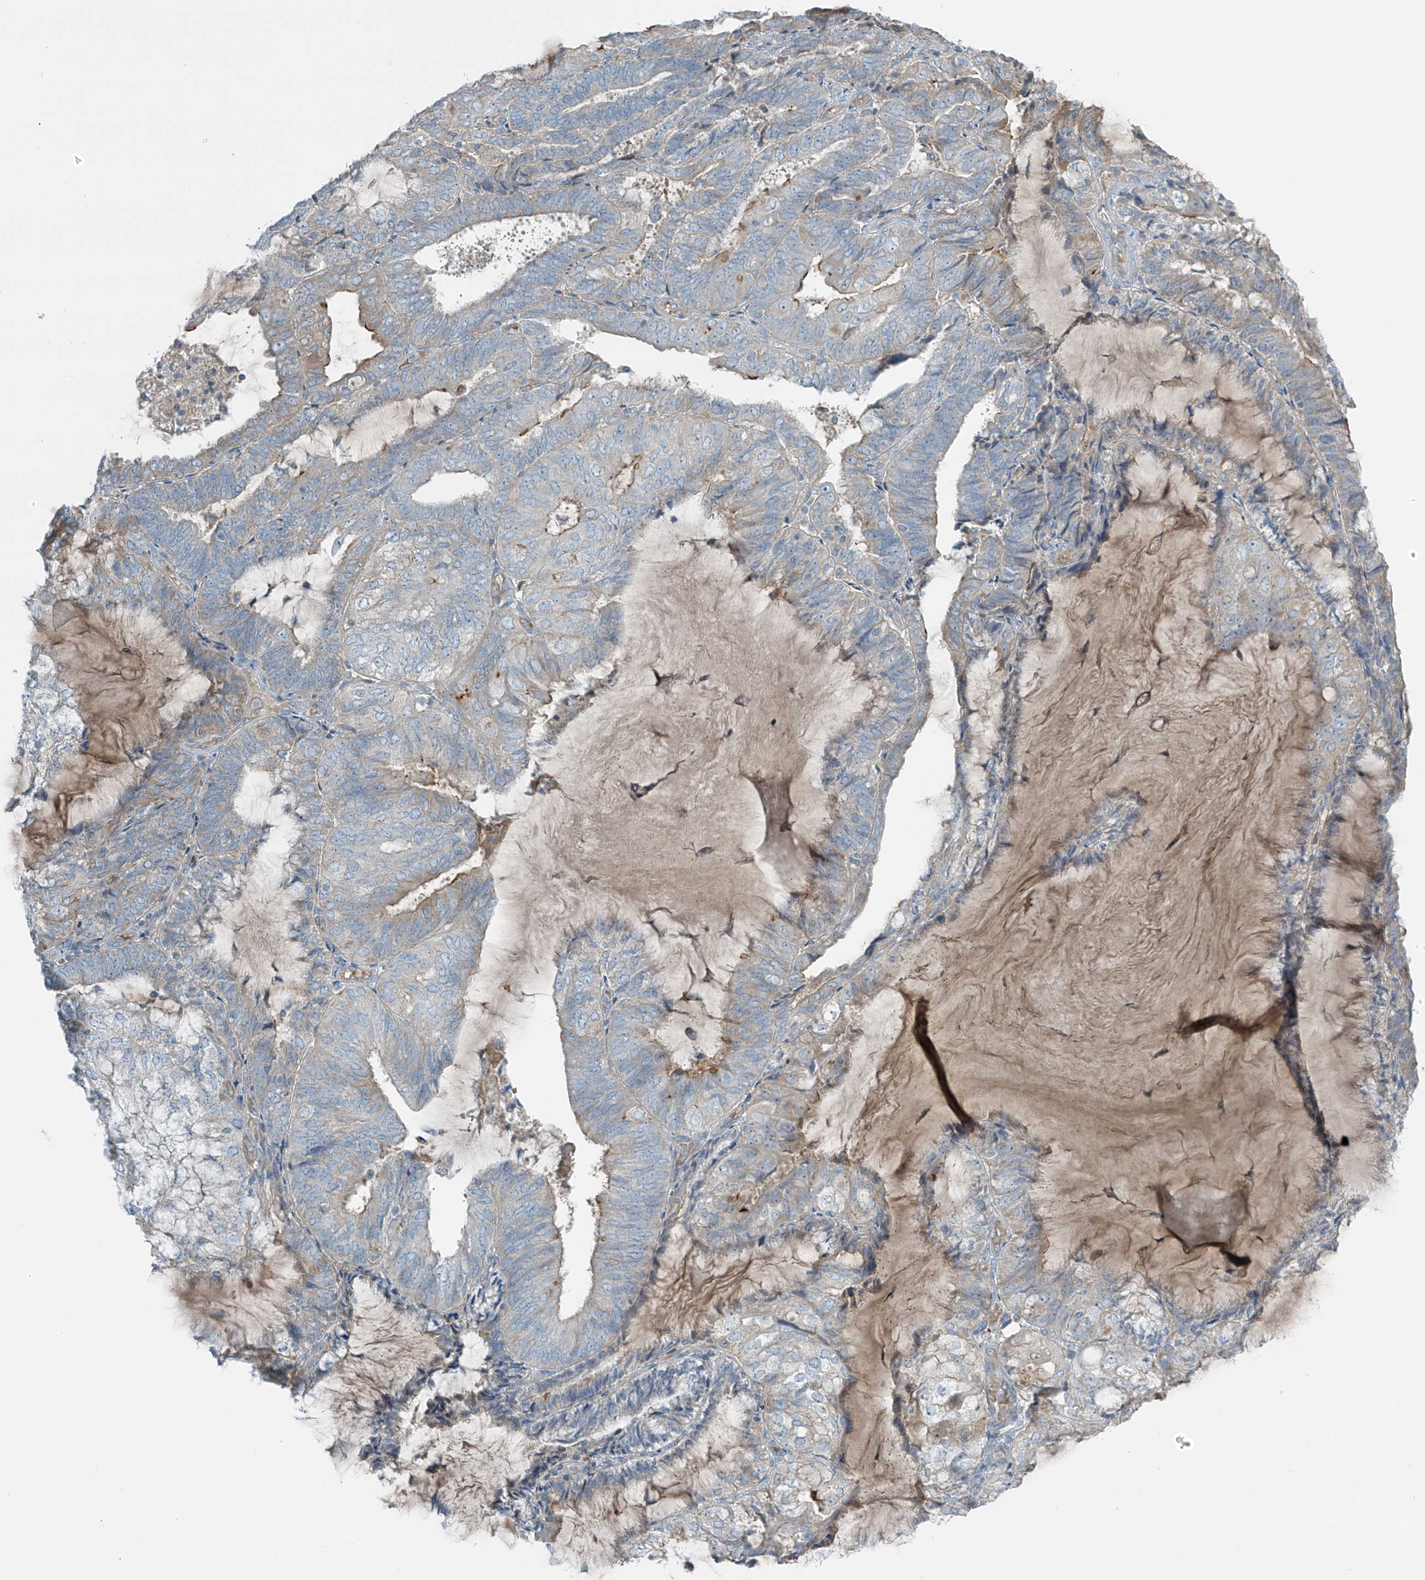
{"staining": {"intensity": "negative", "quantity": "none", "location": "none"}, "tissue": "endometrial cancer", "cell_type": "Tumor cells", "image_type": "cancer", "snomed": [{"axis": "morphology", "description": "Adenocarcinoma, NOS"}, {"axis": "topography", "description": "Endometrium"}], "caption": "Protein analysis of endometrial adenocarcinoma exhibits no significant expression in tumor cells. The staining is performed using DAB brown chromogen with nuclei counter-stained in using hematoxylin.", "gene": "FAM131C", "patient": {"sex": "female", "age": 81}}